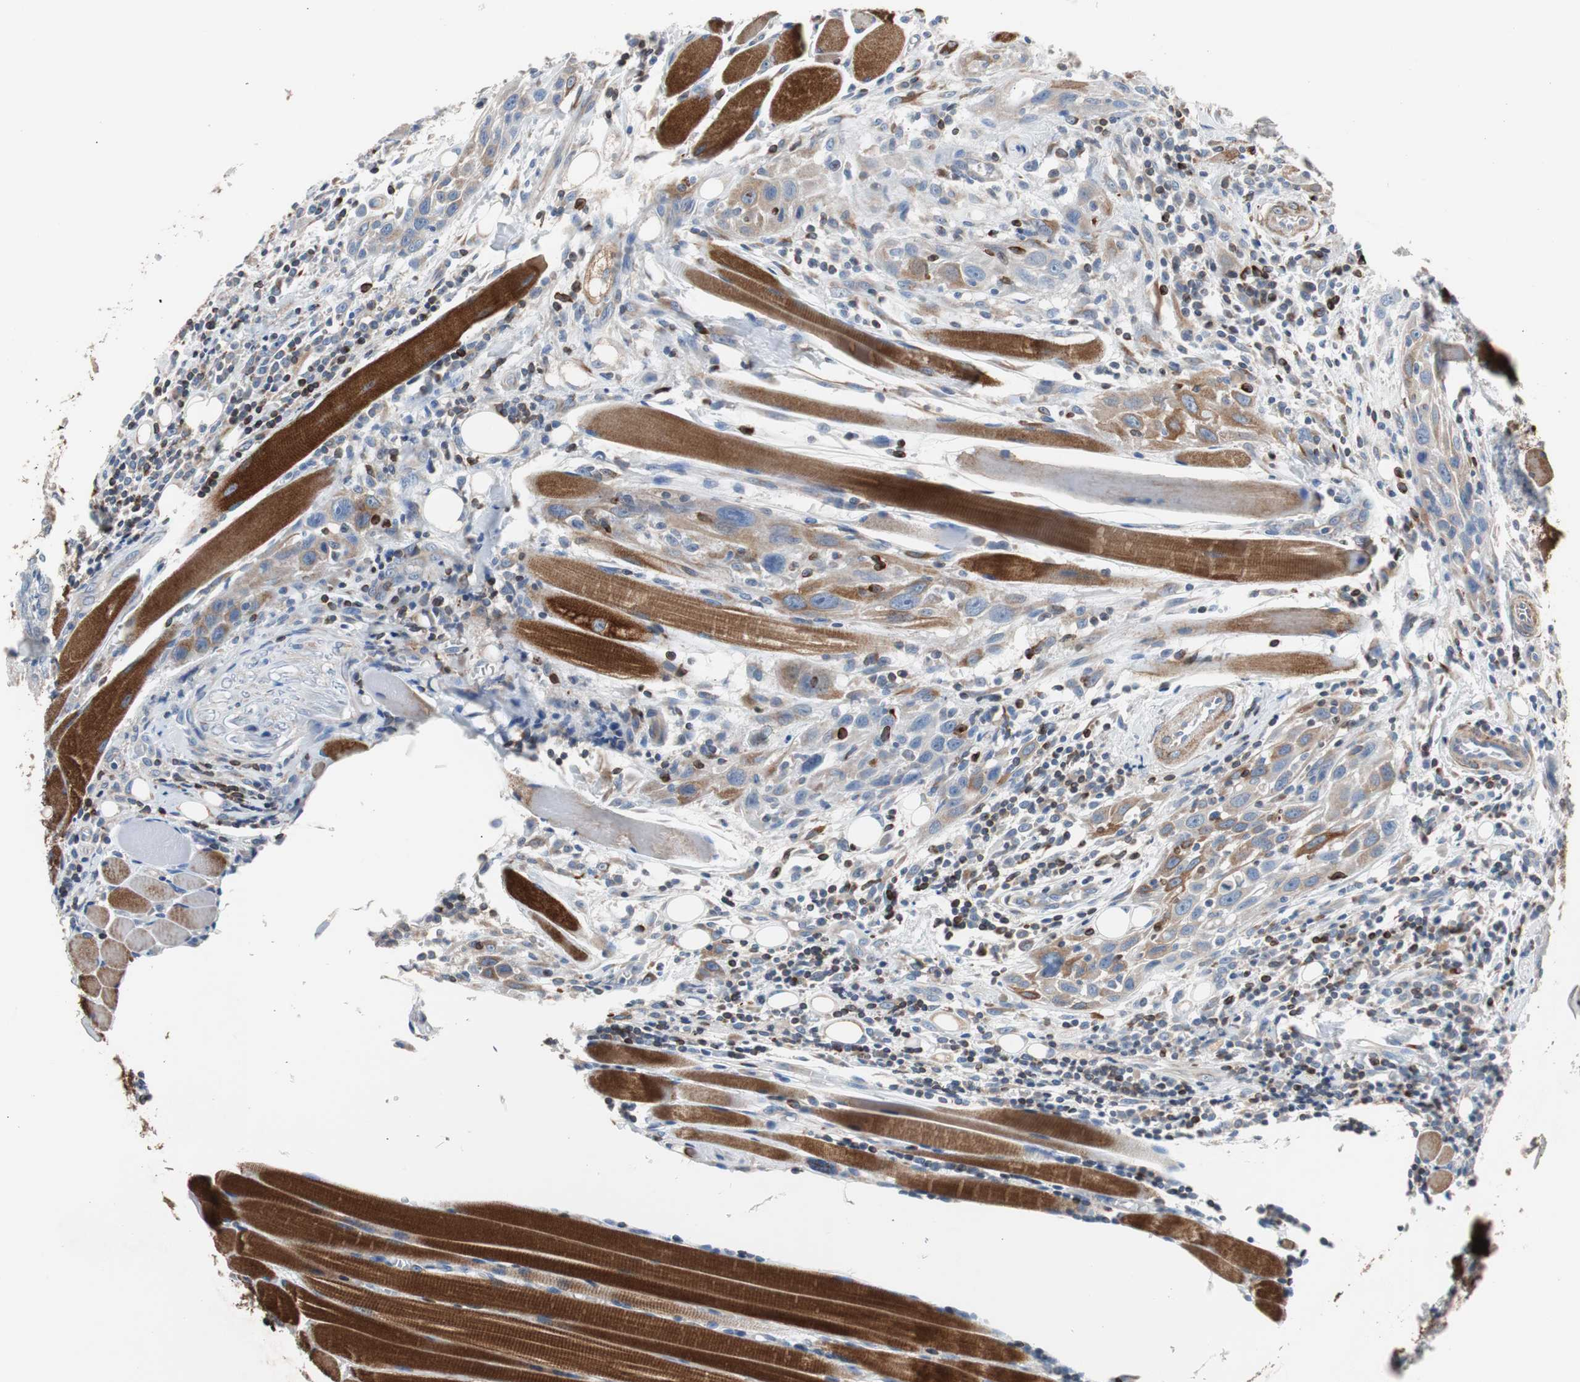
{"staining": {"intensity": "moderate", "quantity": ">75%", "location": "cytoplasmic/membranous"}, "tissue": "head and neck cancer", "cell_type": "Tumor cells", "image_type": "cancer", "snomed": [{"axis": "morphology", "description": "Squamous cell carcinoma, NOS"}, {"axis": "topography", "description": "Oral tissue"}, {"axis": "topography", "description": "Head-Neck"}], "caption": "This micrograph exhibits immunohistochemistry (IHC) staining of human head and neck cancer, with medium moderate cytoplasmic/membranous expression in approximately >75% of tumor cells.", "gene": "PBXIP1", "patient": {"sex": "female", "age": 50}}